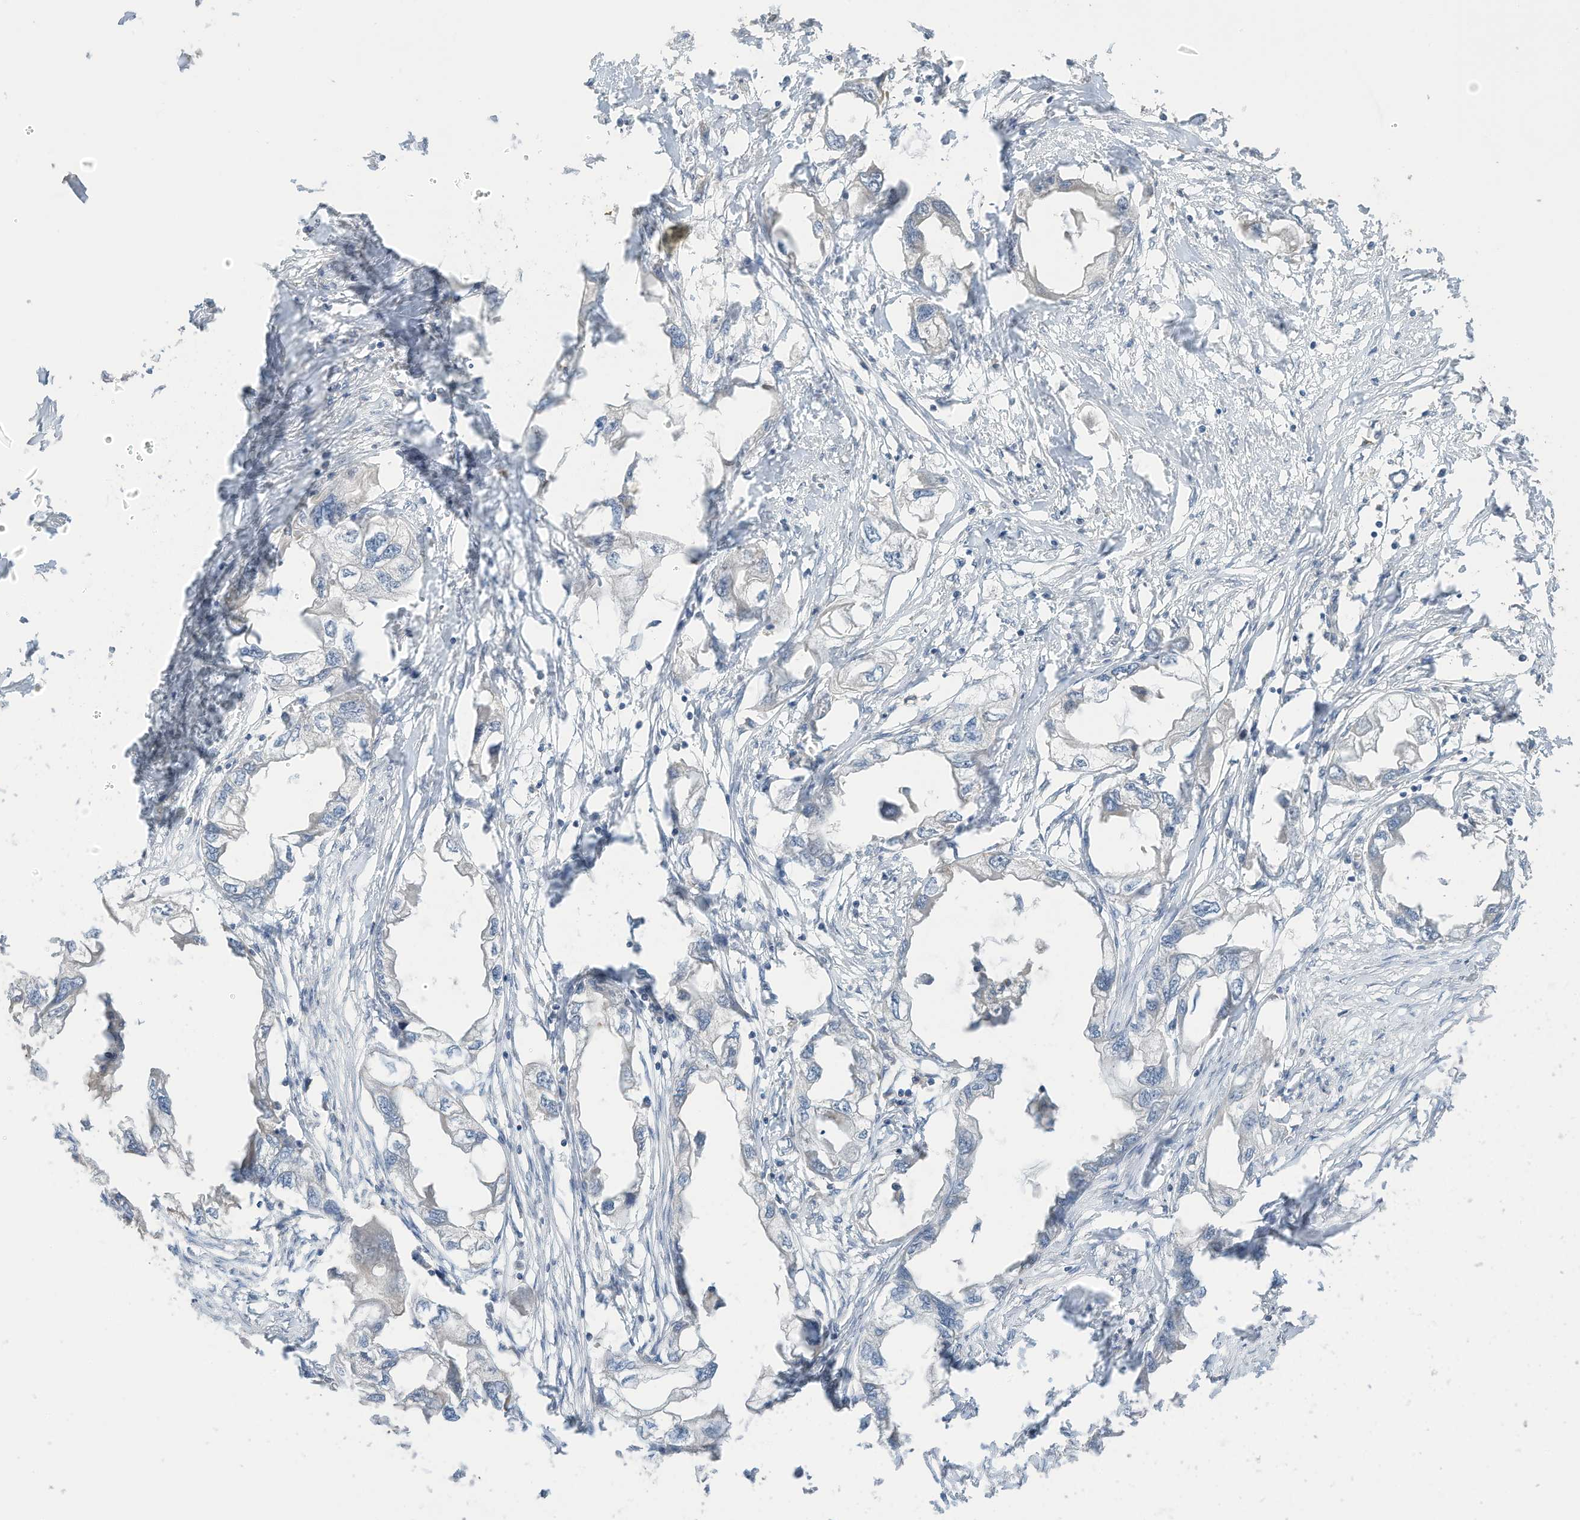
{"staining": {"intensity": "negative", "quantity": "none", "location": "none"}, "tissue": "endometrial cancer", "cell_type": "Tumor cells", "image_type": "cancer", "snomed": [{"axis": "morphology", "description": "Adenocarcinoma, NOS"}, {"axis": "morphology", "description": "Adenocarcinoma, metastatic, NOS"}, {"axis": "topography", "description": "Adipose tissue"}, {"axis": "topography", "description": "Endometrium"}], "caption": "An IHC image of metastatic adenocarcinoma (endometrial) is shown. There is no staining in tumor cells of metastatic adenocarcinoma (endometrial). Brightfield microscopy of IHC stained with DAB (3,3'-diaminobenzidine) (brown) and hematoxylin (blue), captured at high magnification.", "gene": "REC8", "patient": {"sex": "female", "age": 67}}